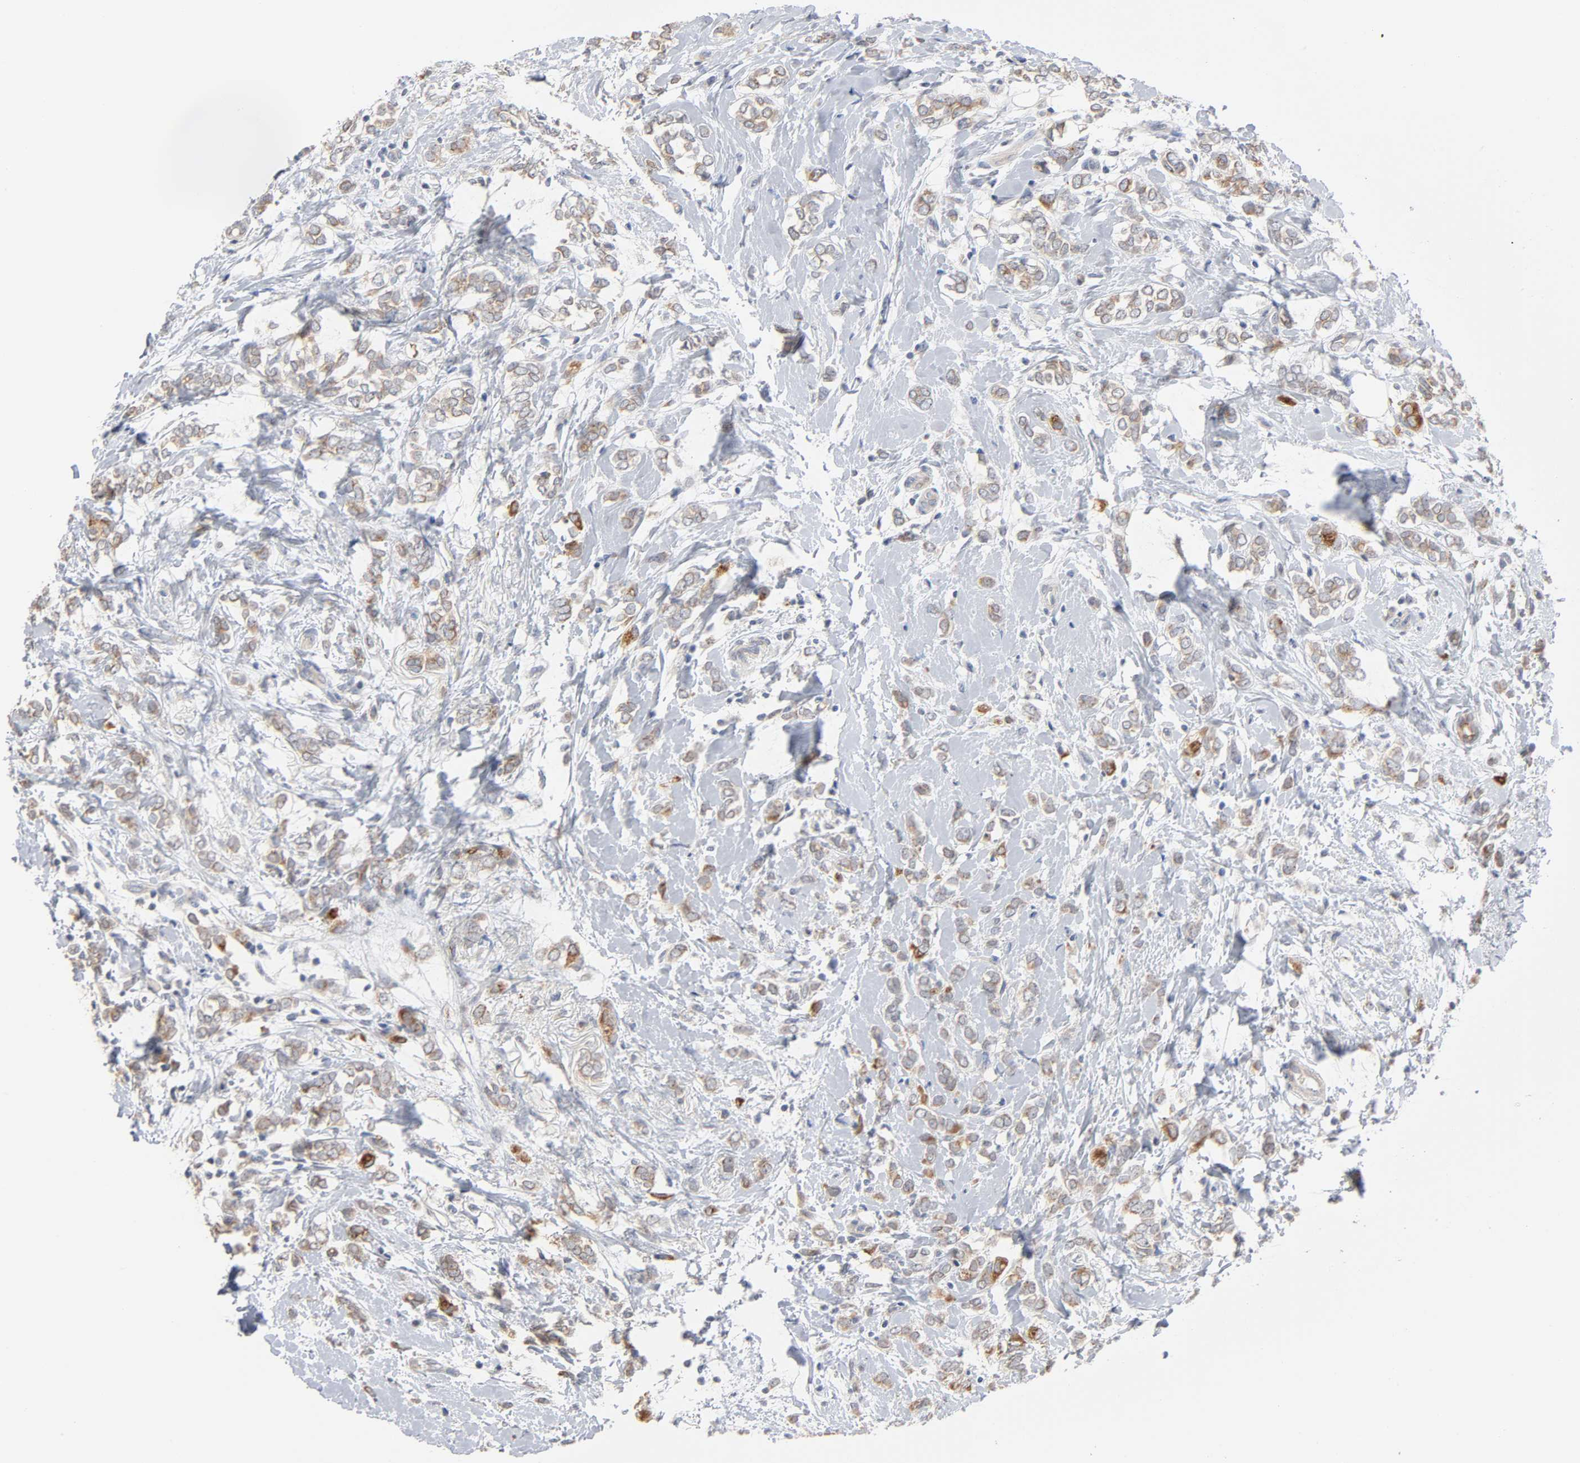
{"staining": {"intensity": "moderate", "quantity": "25%-75%", "location": "cytoplasmic/membranous"}, "tissue": "breast cancer", "cell_type": "Tumor cells", "image_type": "cancer", "snomed": [{"axis": "morphology", "description": "Normal tissue, NOS"}, {"axis": "morphology", "description": "Lobular carcinoma"}, {"axis": "topography", "description": "Breast"}], "caption": "There is medium levels of moderate cytoplasmic/membranous expression in tumor cells of breast lobular carcinoma, as demonstrated by immunohistochemical staining (brown color).", "gene": "AK7", "patient": {"sex": "female", "age": 47}}